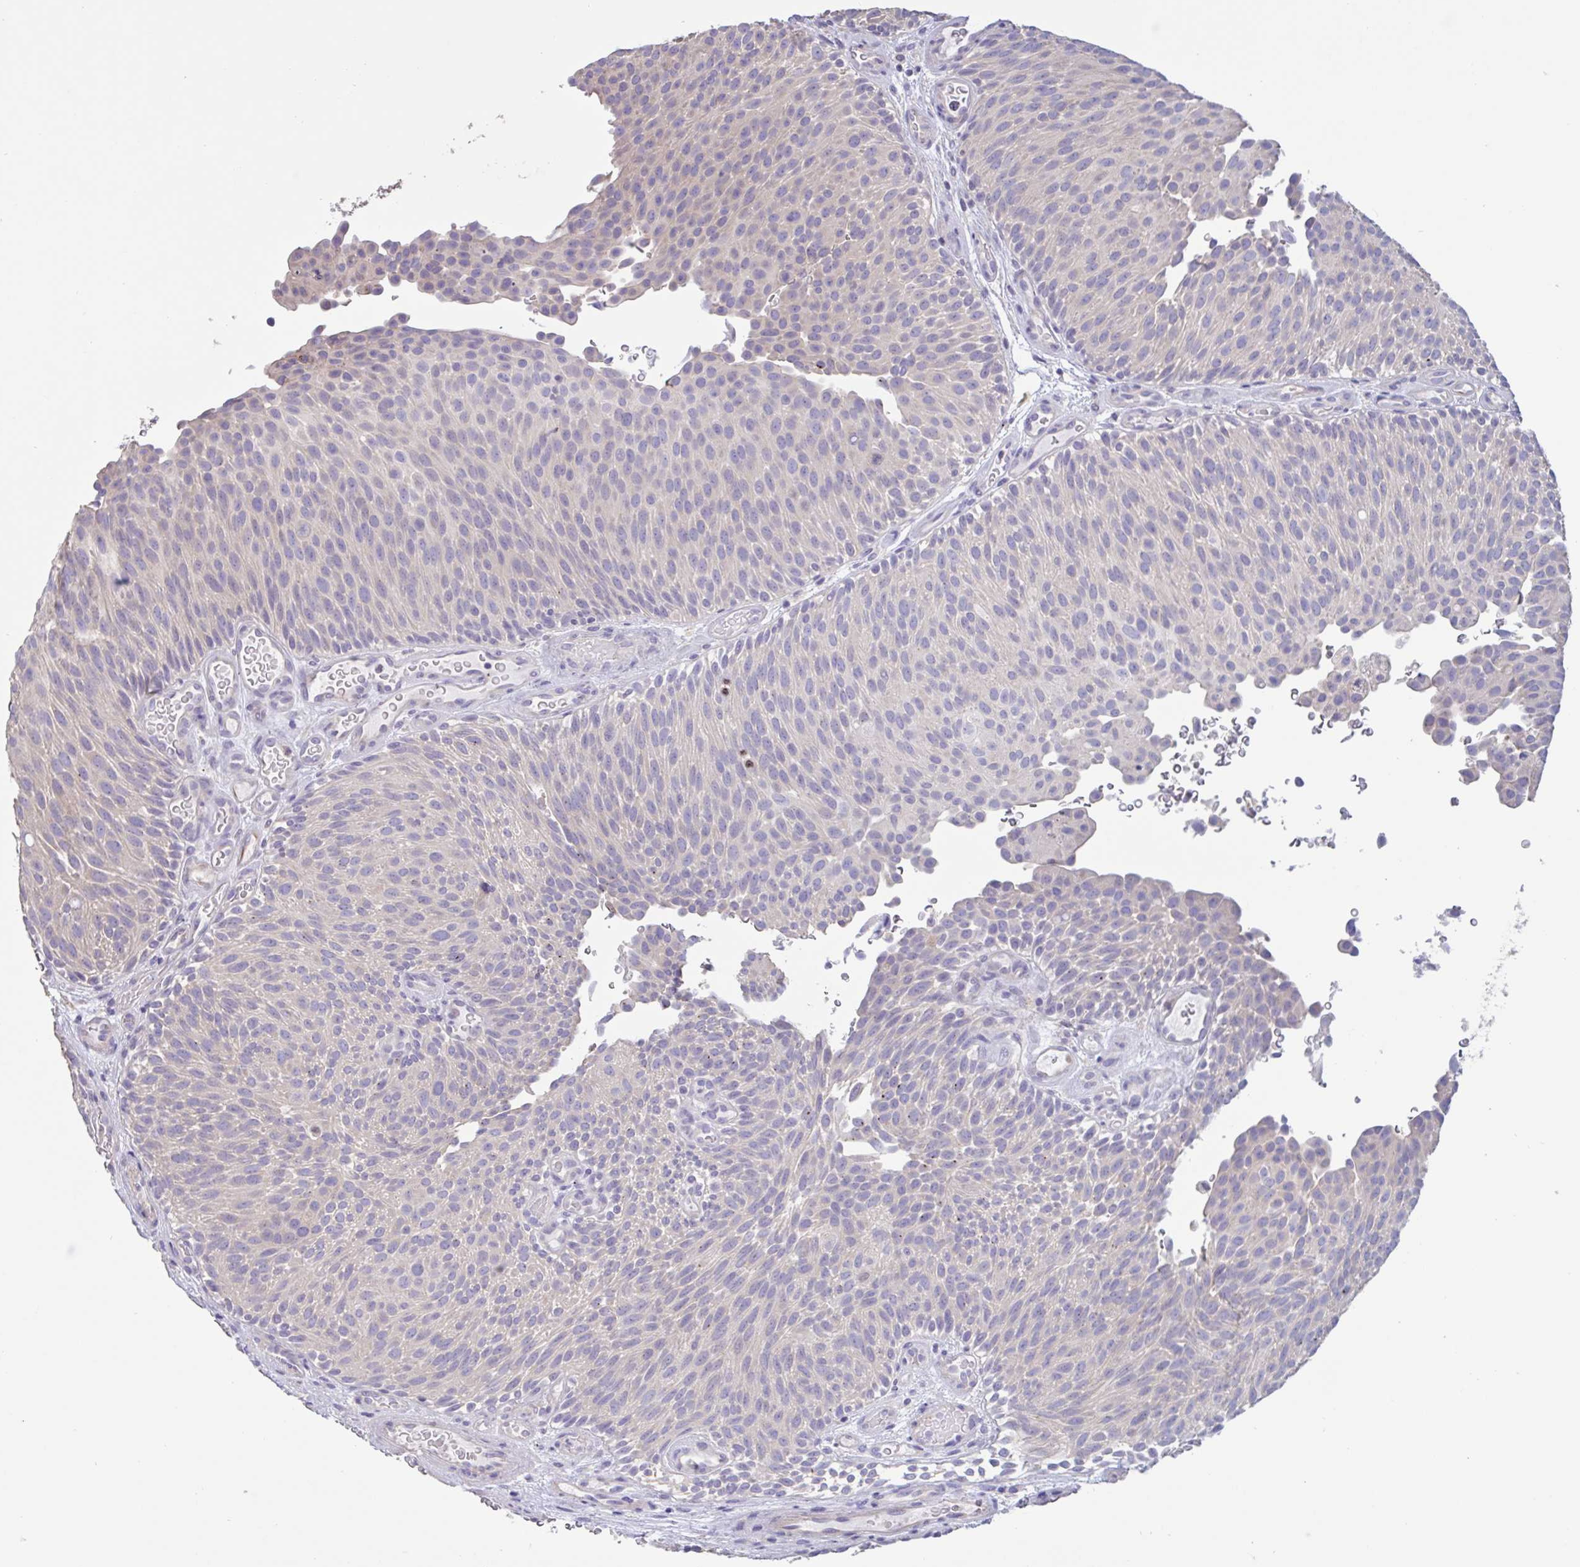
{"staining": {"intensity": "moderate", "quantity": "<25%", "location": "cytoplasmic/membranous"}, "tissue": "urothelial cancer", "cell_type": "Tumor cells", "image_type": "cancer", "snomed": [{"axis": "morphology", "description": "Urothelial carcinoma, Low grade"}, {"axis": "topography", "description": "Urinary bladder"}], "caption": "Immunohistochemistry (IHC) (DAB) staining of urothelial cancer exhibits moderate cytoplasmic/membranous protein expression in about <25% of tumor cells.", "gene": "CHMP5", "patient": {"sex": "male", "age": 78}}